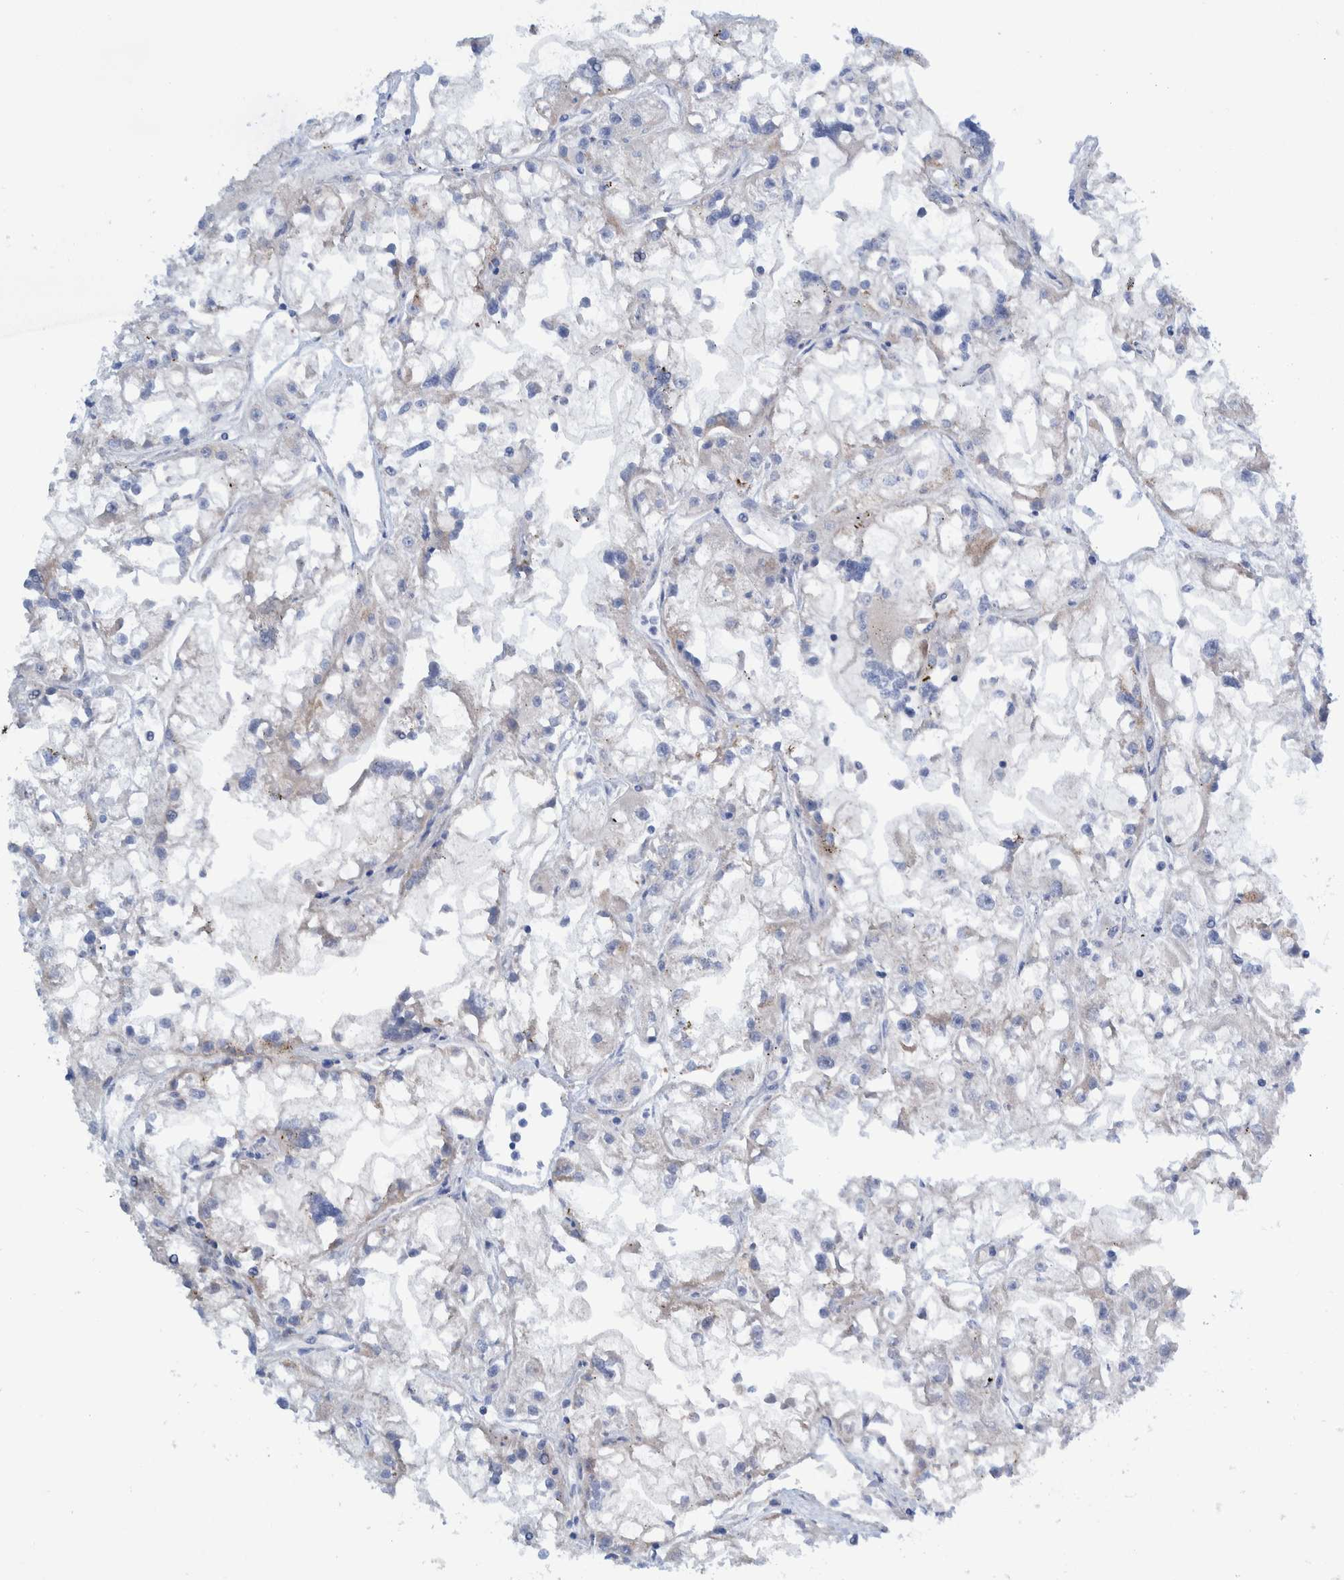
{"staining": {"intensity": "weak", "quantity": "<25%", "location": "cytoplasmic/membranous"}, "tissue": "renal cancer", "cell_type": "Tumor cells", "image_type": "cancer", "snomed": [{"axis": "morphology", "description": "Adenocarcinoma, NOS"}, {"axis": "topography", "description": "Kidney"}], "caption": "IHC image of neoplastic tissue: adenocarcinoma (renal) stained with DAB demonstrates no significant protein staining in tumor cells. Brightfield microscopy of IHC stained with DAB (3,3'-diaminobenzidine) (brown) and hematoxylin (blue), captured at high magnification.", "gene": "TRIM58", "patient": {"sex": "female", "age": 52}}